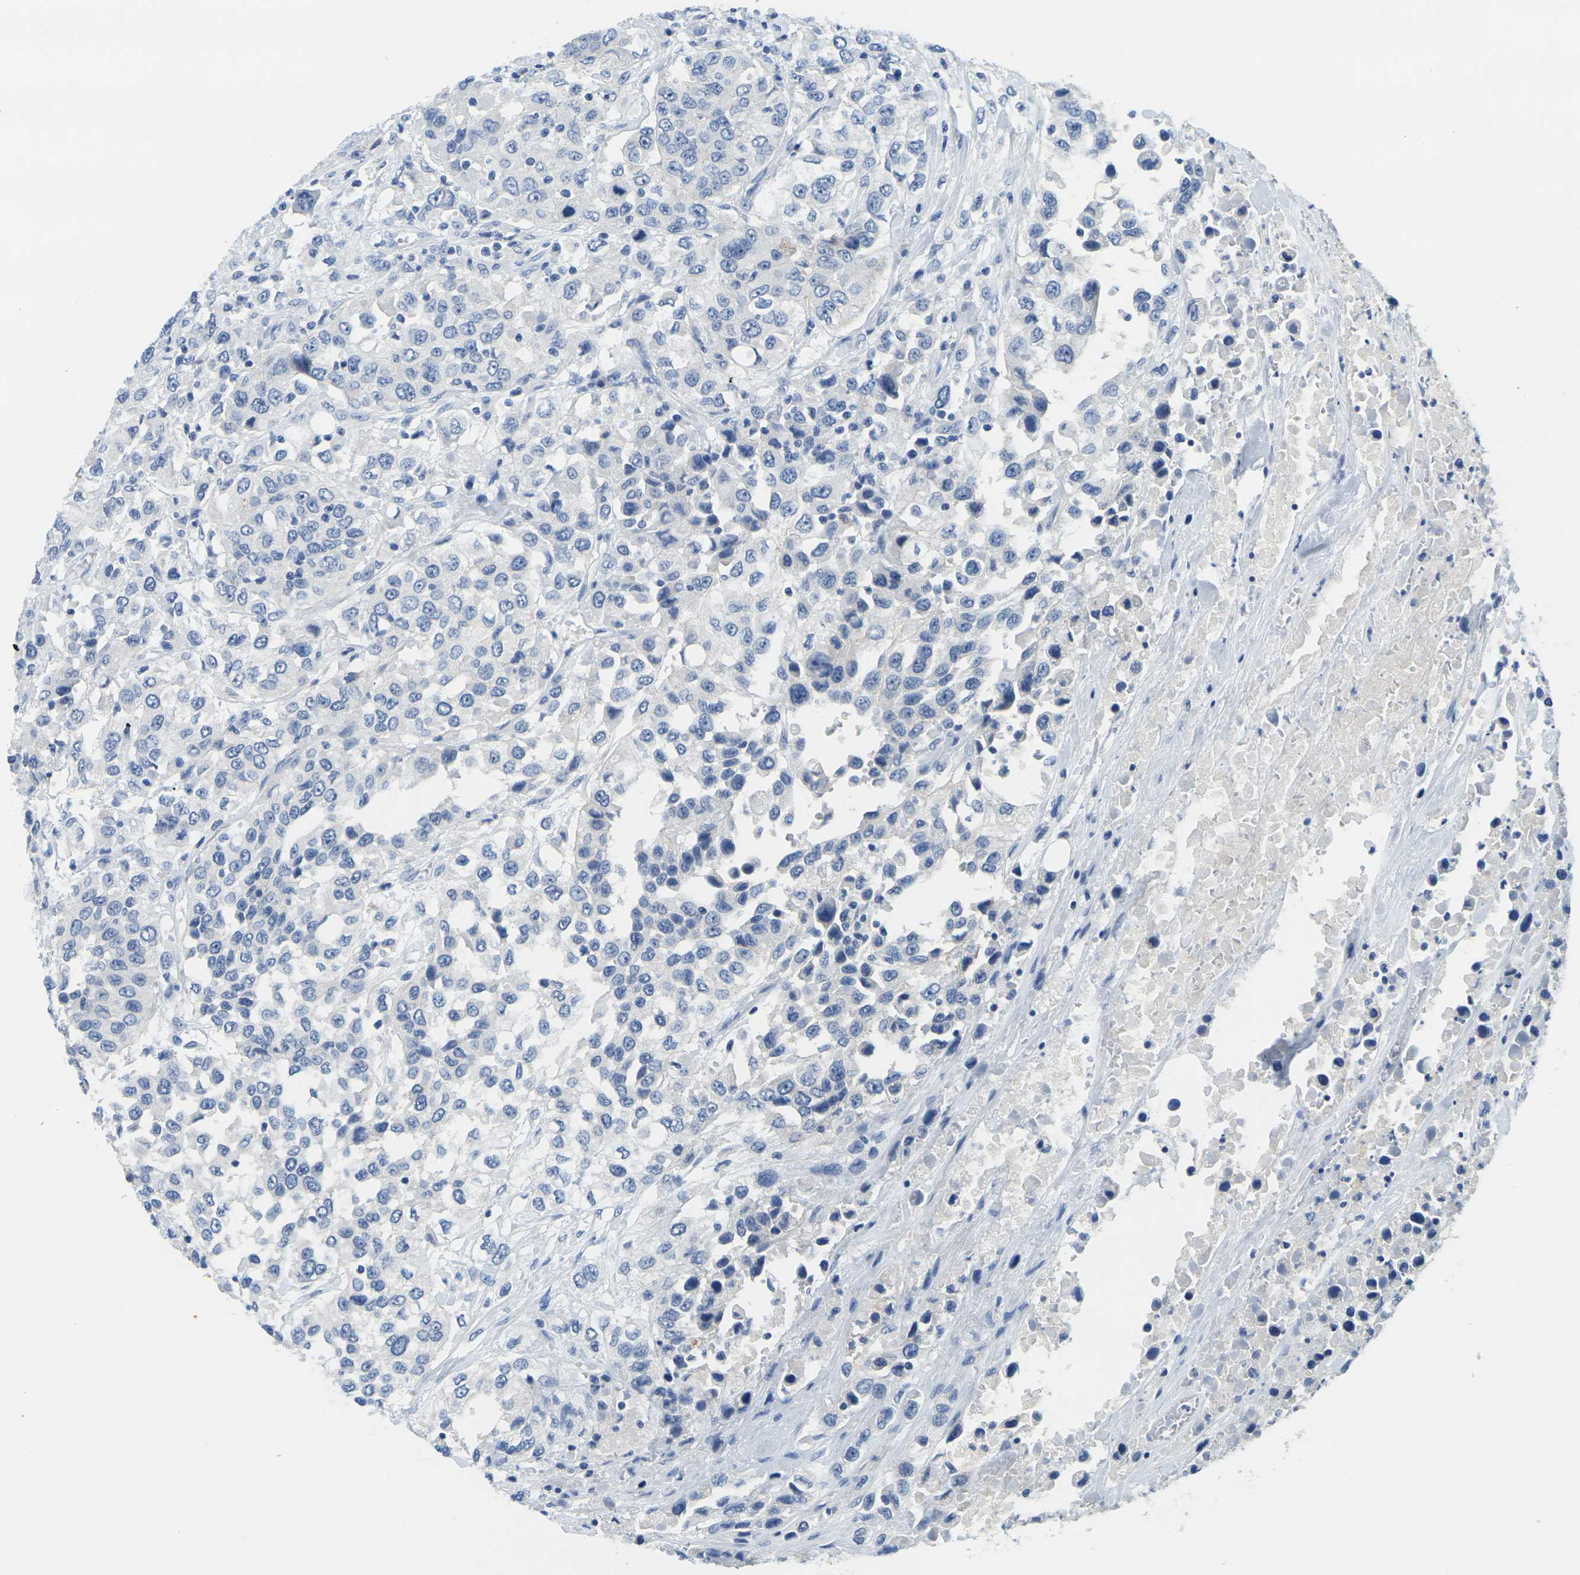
{"staining": {"intensity": "negative", "quantity": "none", "location": "none"}, "tissue": "urothelial cancer", "cell_type": "Tumor cells", "image_type": "cancer", "snomed": [{"axis": "morphology", "description": "Urothelial carcinoma, High grade"}, {"axis": "topography", "description": "Urinary bladder"}], "caption": "High-grade urothelial carcinoma stained for a protein using IHC displays no expression tumor cells.", "gene": "FAM3D", "patient": {"sex": "female", "age": 80}}